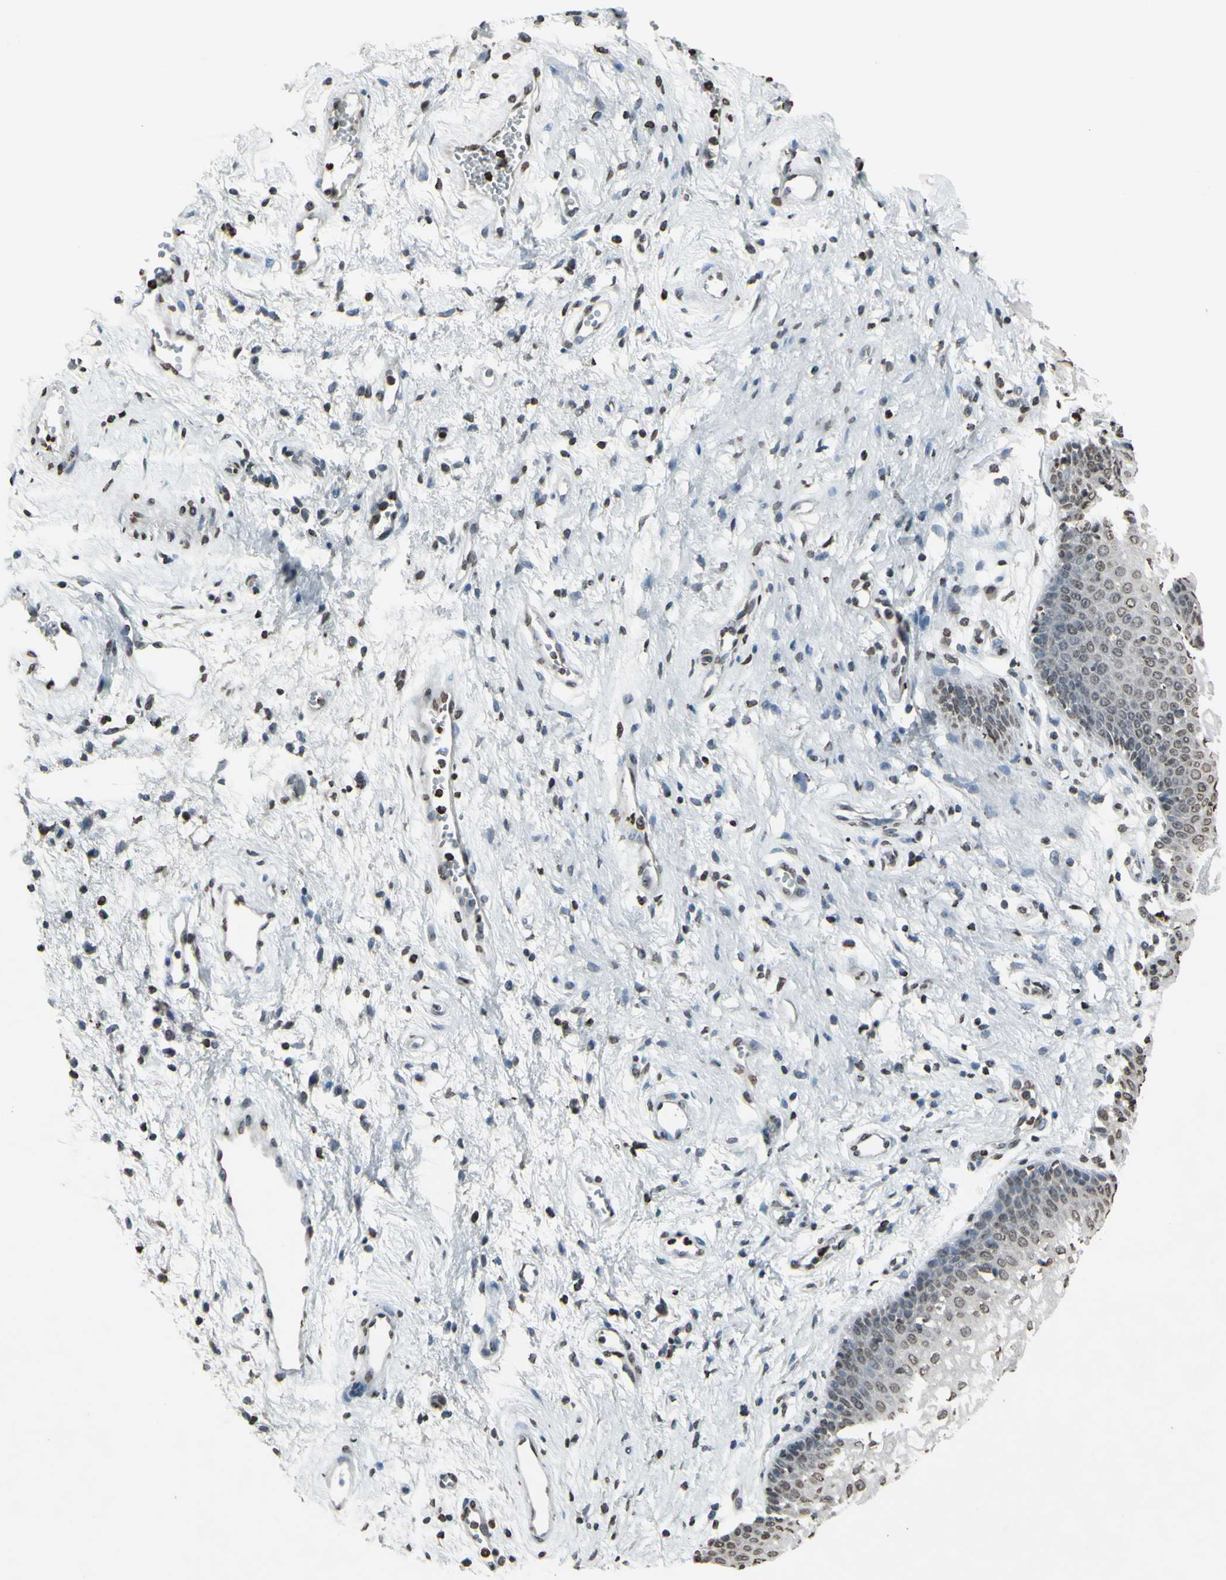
{"staining": {"intensity": "weak", "quantity": "25%-75%", "location": "nuclear"}, "tissue": "vagina", "cell_type": "Squamous epithelial cells", "image_type": "normal", "snomed": [{"axis": "morphology", "description": "Normal tissue, NOS"}, {"axis": "topography", "description": "Vagina"}], "caption": "An immunohistochemistry (IHC) micrograph of unremarkable tissue is shown. Protein staining in brown highlights weak nuclear positivity in vagina within squamous epithelial cells. (IHC, brightfield microscopy, high magnification).", "gene": "CD79B", "patient": {"sex": "female", "age": 34}}